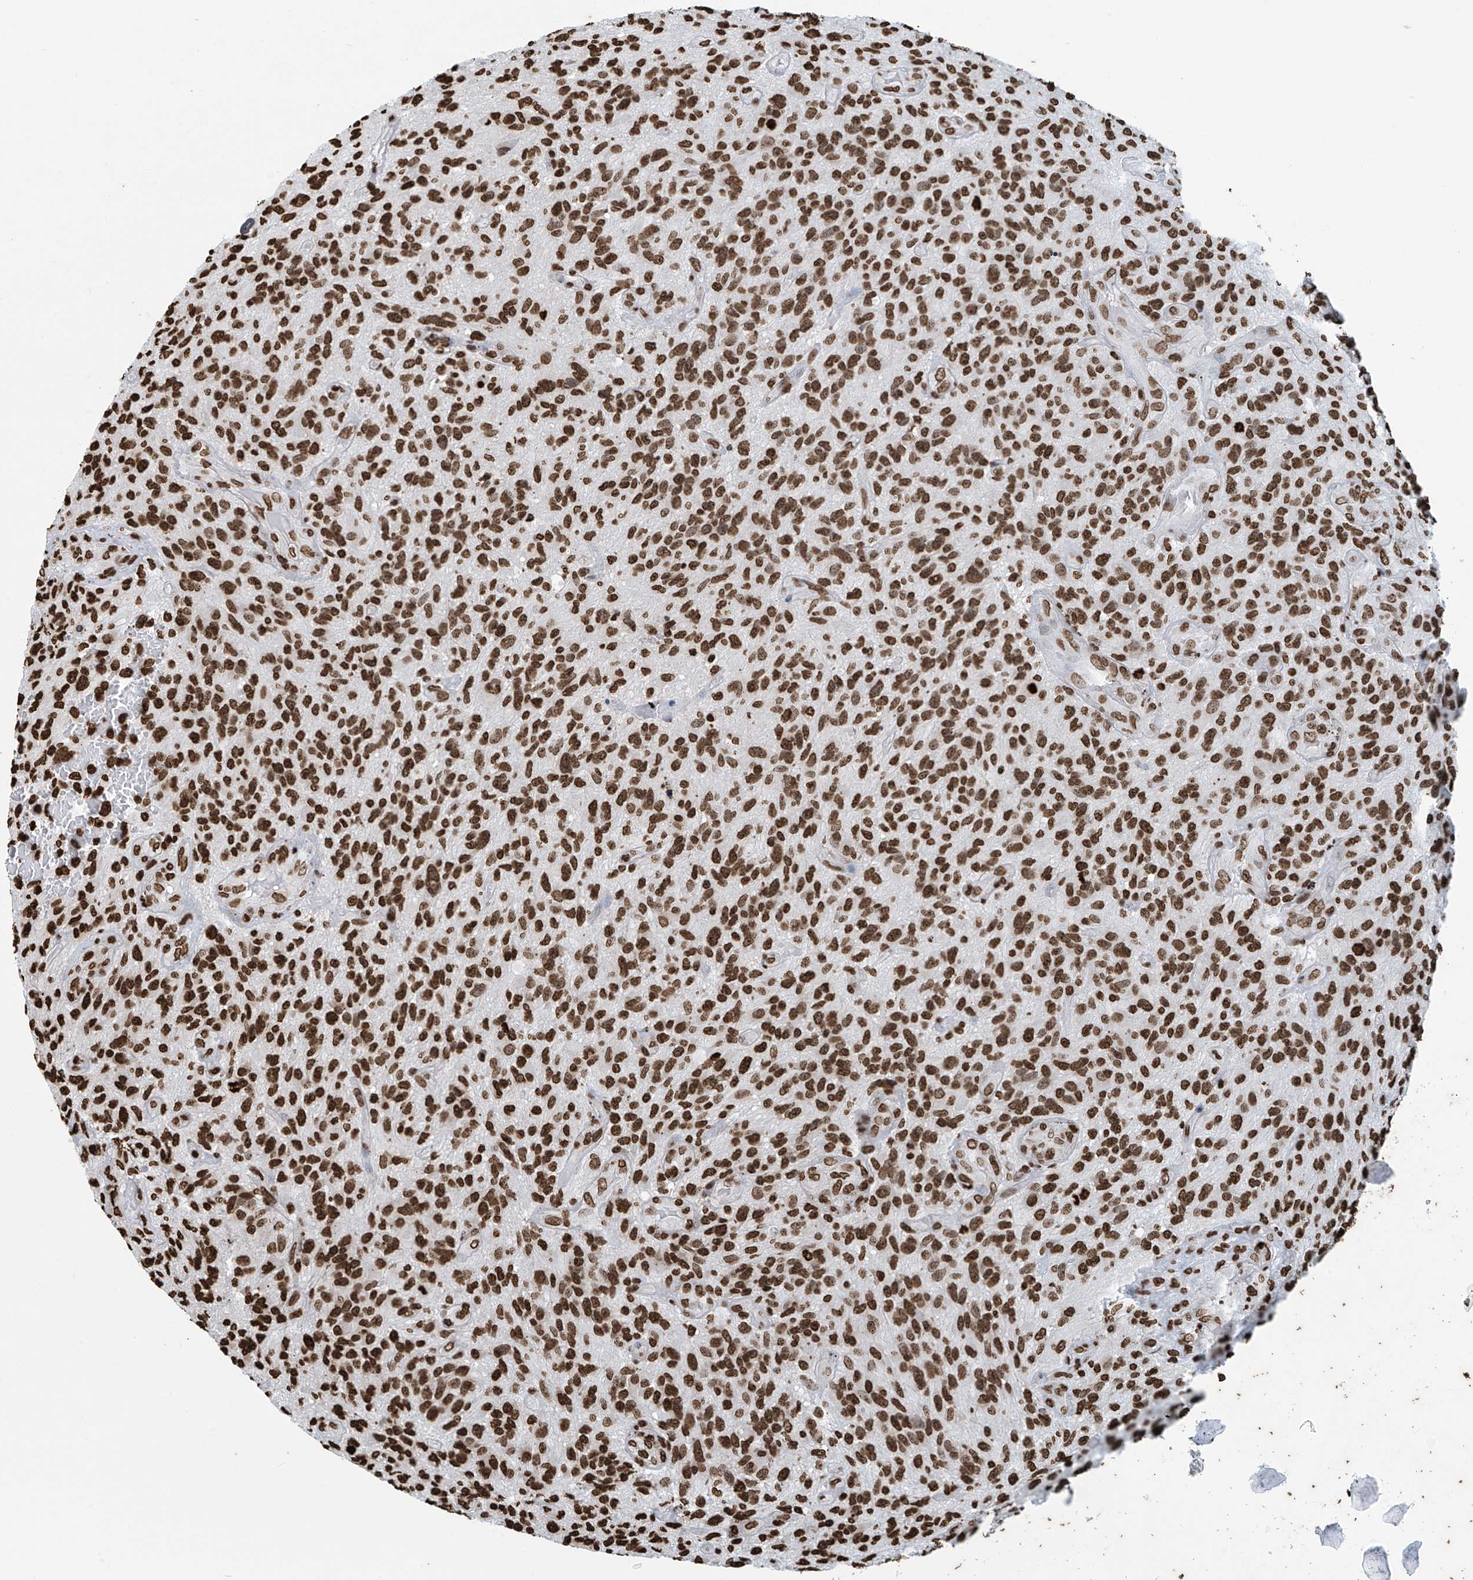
{"staining": {"intensity": "strong", "quantity": ">75%", "location": "nuclear"}, "tissue": "glioma", "cell_type": "Tumor cells", "image_type": "cancer", "snomed": [{"axis": "morphology", "description": "Glioma, malignant, High grade"}, {"axis": "topography", "description": "Brain"}], "caption": "Immunohistochemical staining of human malignant high-grade glioma reveals strong nuclear protein positivity in about >75% of tumor cells.", "gene": "DPPA2", "patient": {"sex": "male", "age": 47}}